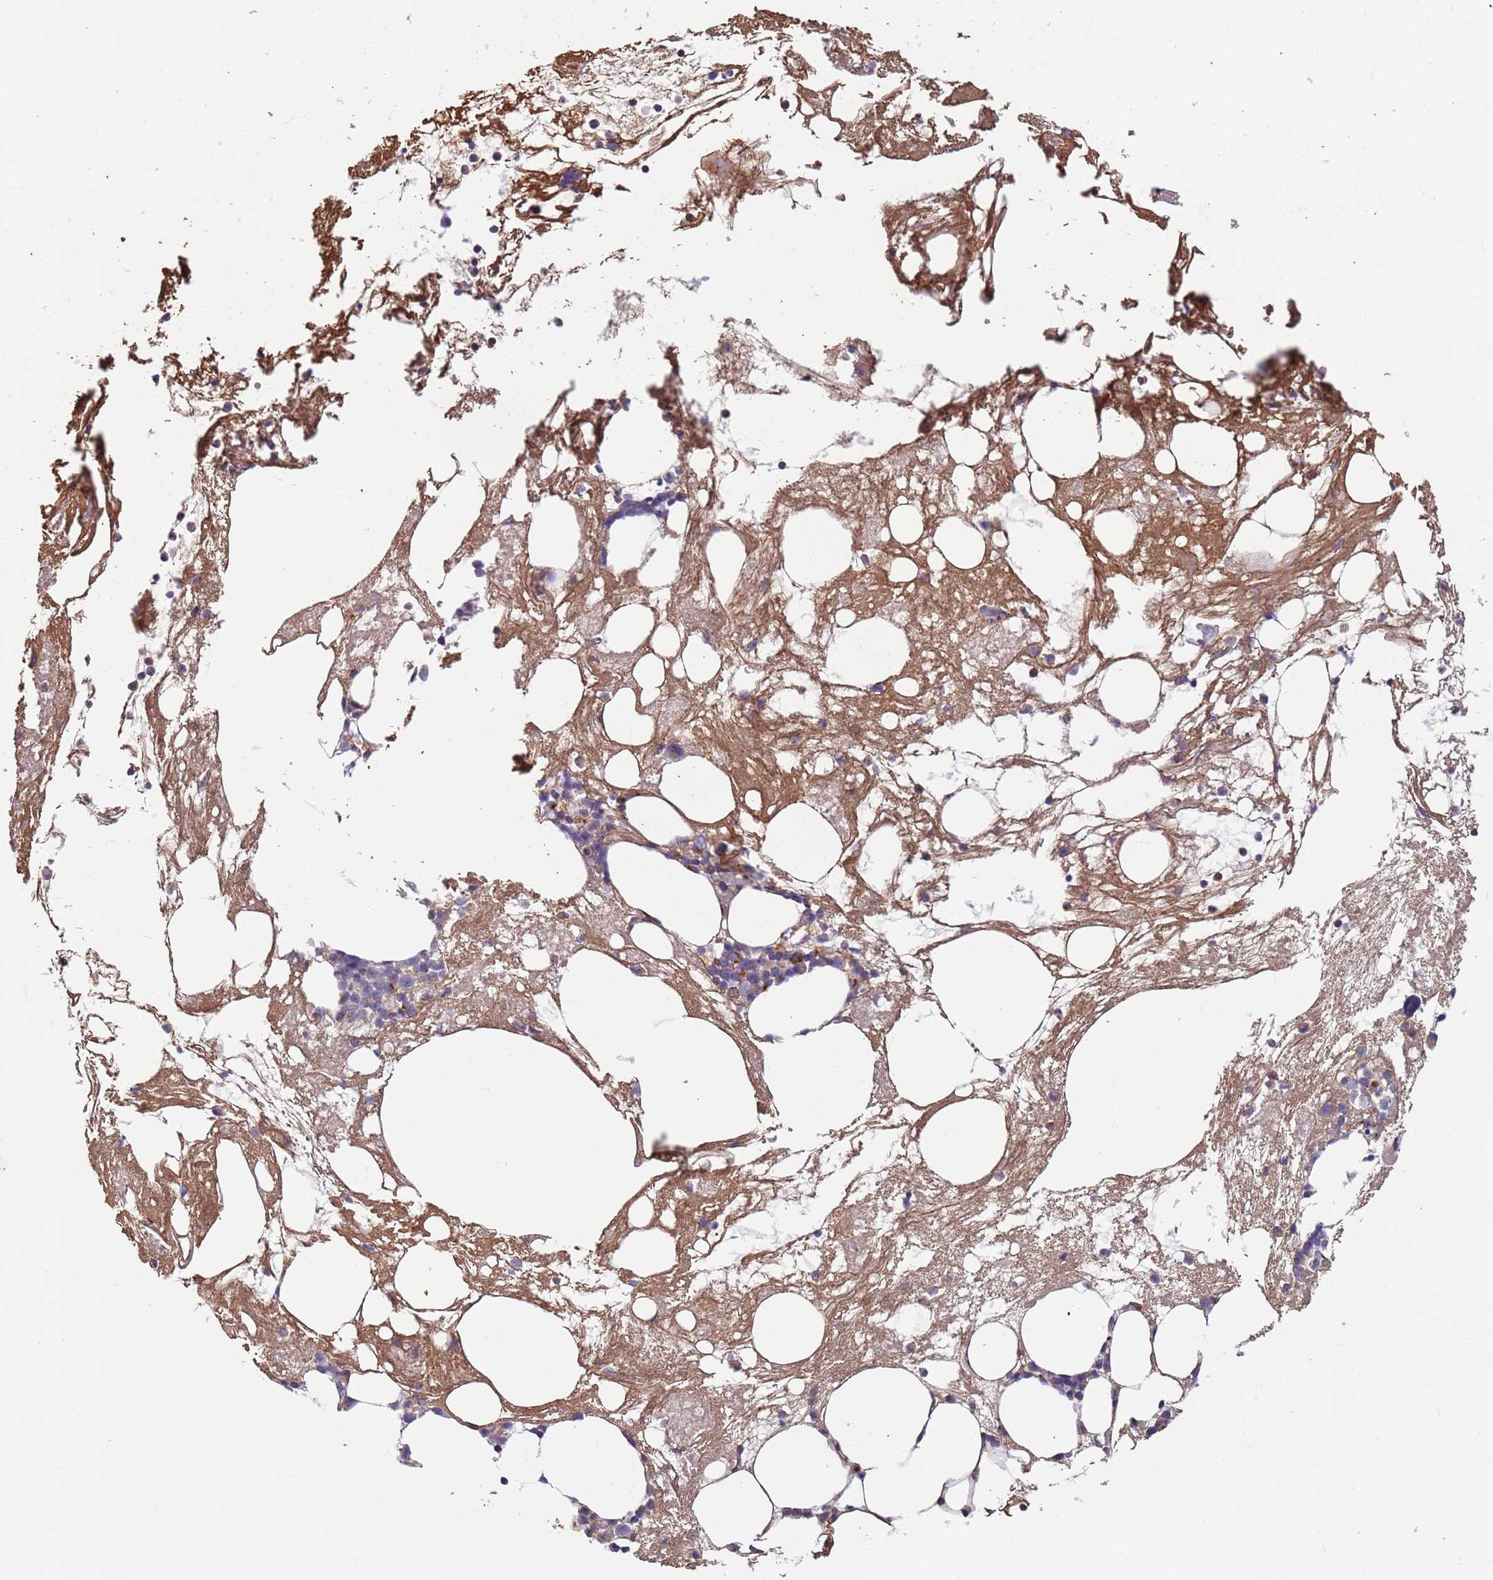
{"staining": {"intensity": "negative", "quantity": "none", "location": "none"}, "tissue": "bone marrow", "cell_type": "Hematopoietic cells", "image_type": "normal", "snomed": [{"axis": "morphology", "description": "Normal tissue, NOS"}, {"axis": "topography", "description": "Bone marrow"}], "caption": "Micrograph shows no significant protein positivity in hematopoietic cells of normal bone marrow.", "gene": "AKTIP", "patient": {"sex": "male", "age": 78}}